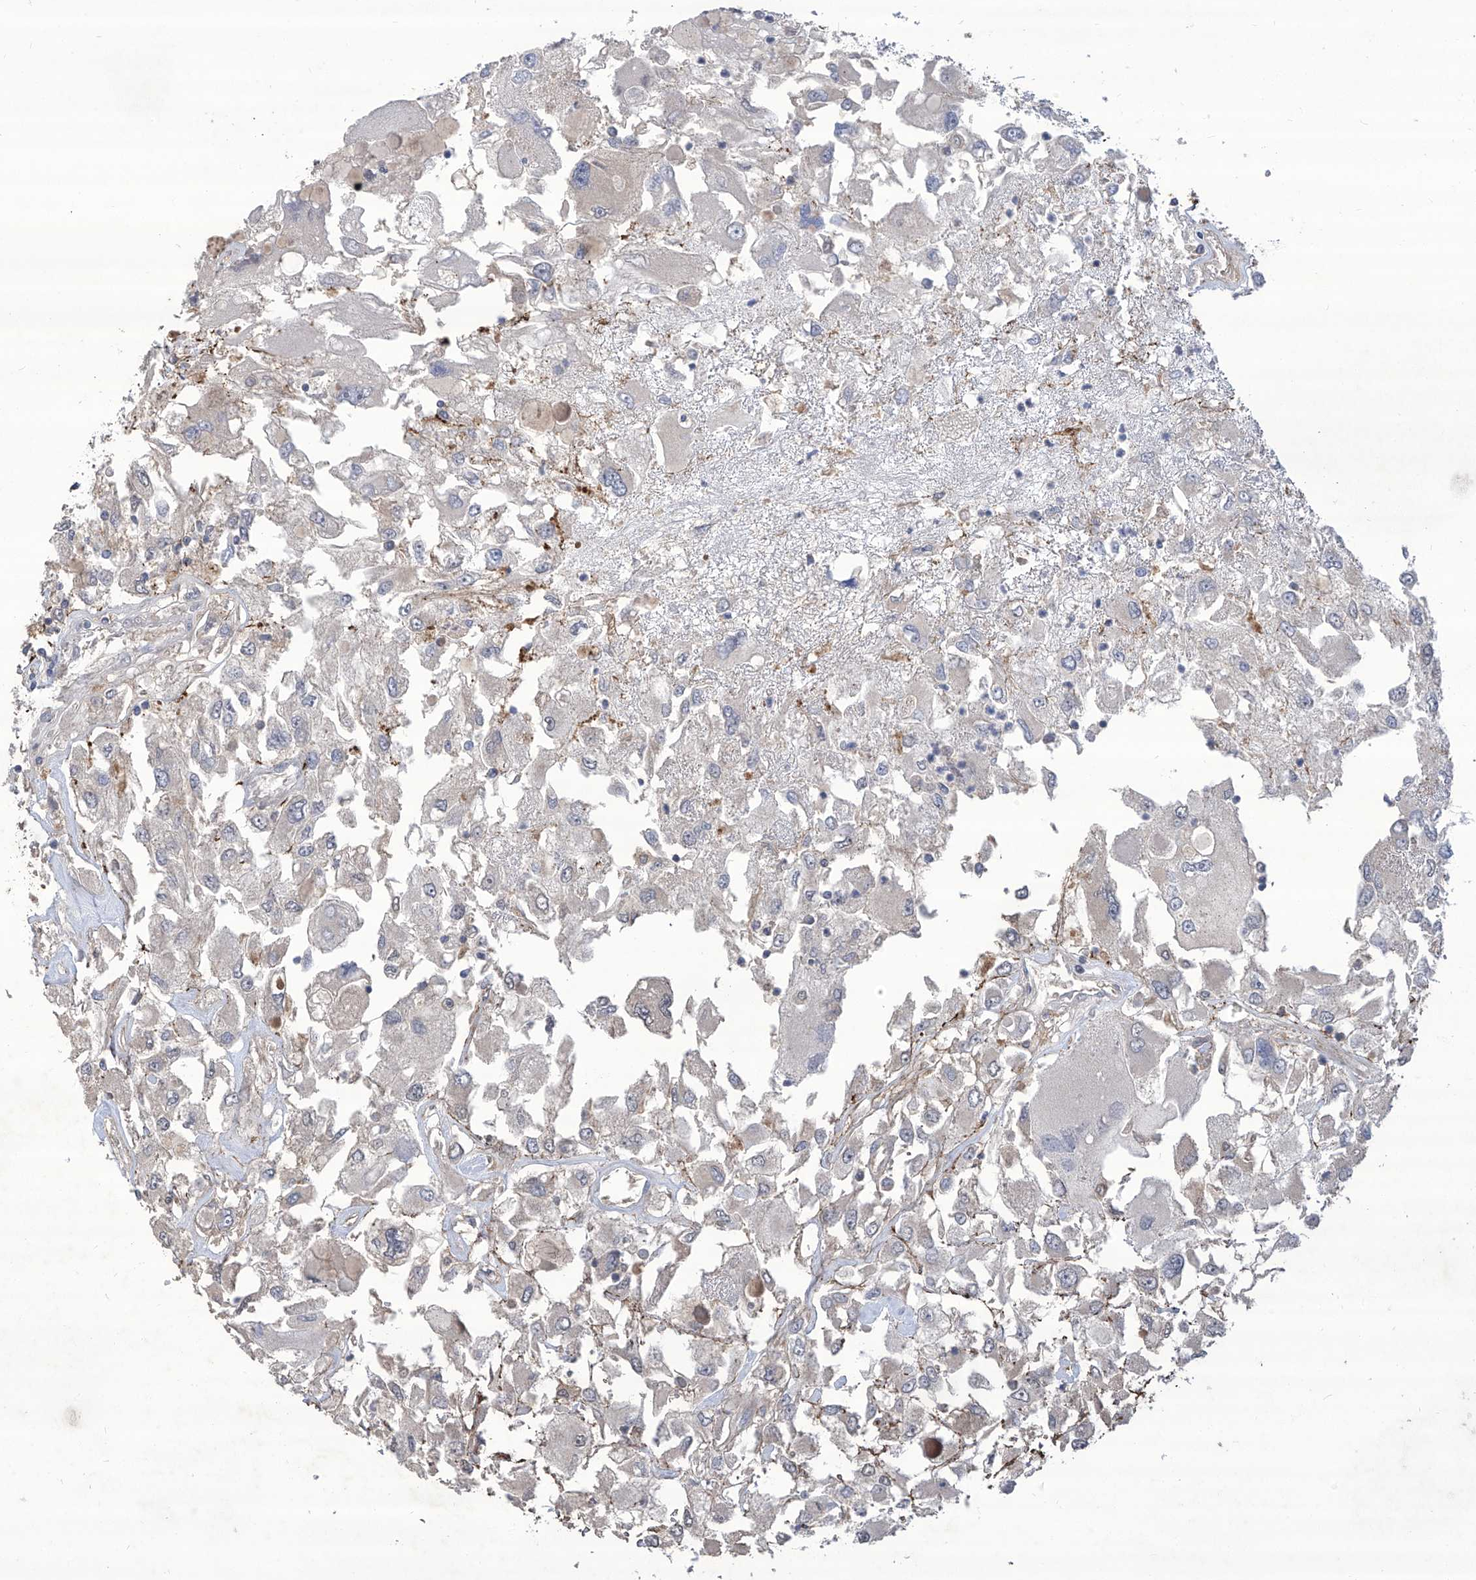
{"staining": {"intensity": "negative", "quantity": "none", "location": "none"}, "tissue": "renal cancer", "cell_type": "Tumor cells", "image_type": "cancer", "snomed": [{"axis": "morphology", "description": "Adenocarcinoma, NOS"}, {"axis": "topography", "description": "Kidney"}], "caption": "Histopathology image shows no protein staining in tumor cells of renal cancer tissue.", "gene": "TXNIP", "patient": {"sex": "female", "age": 52}}